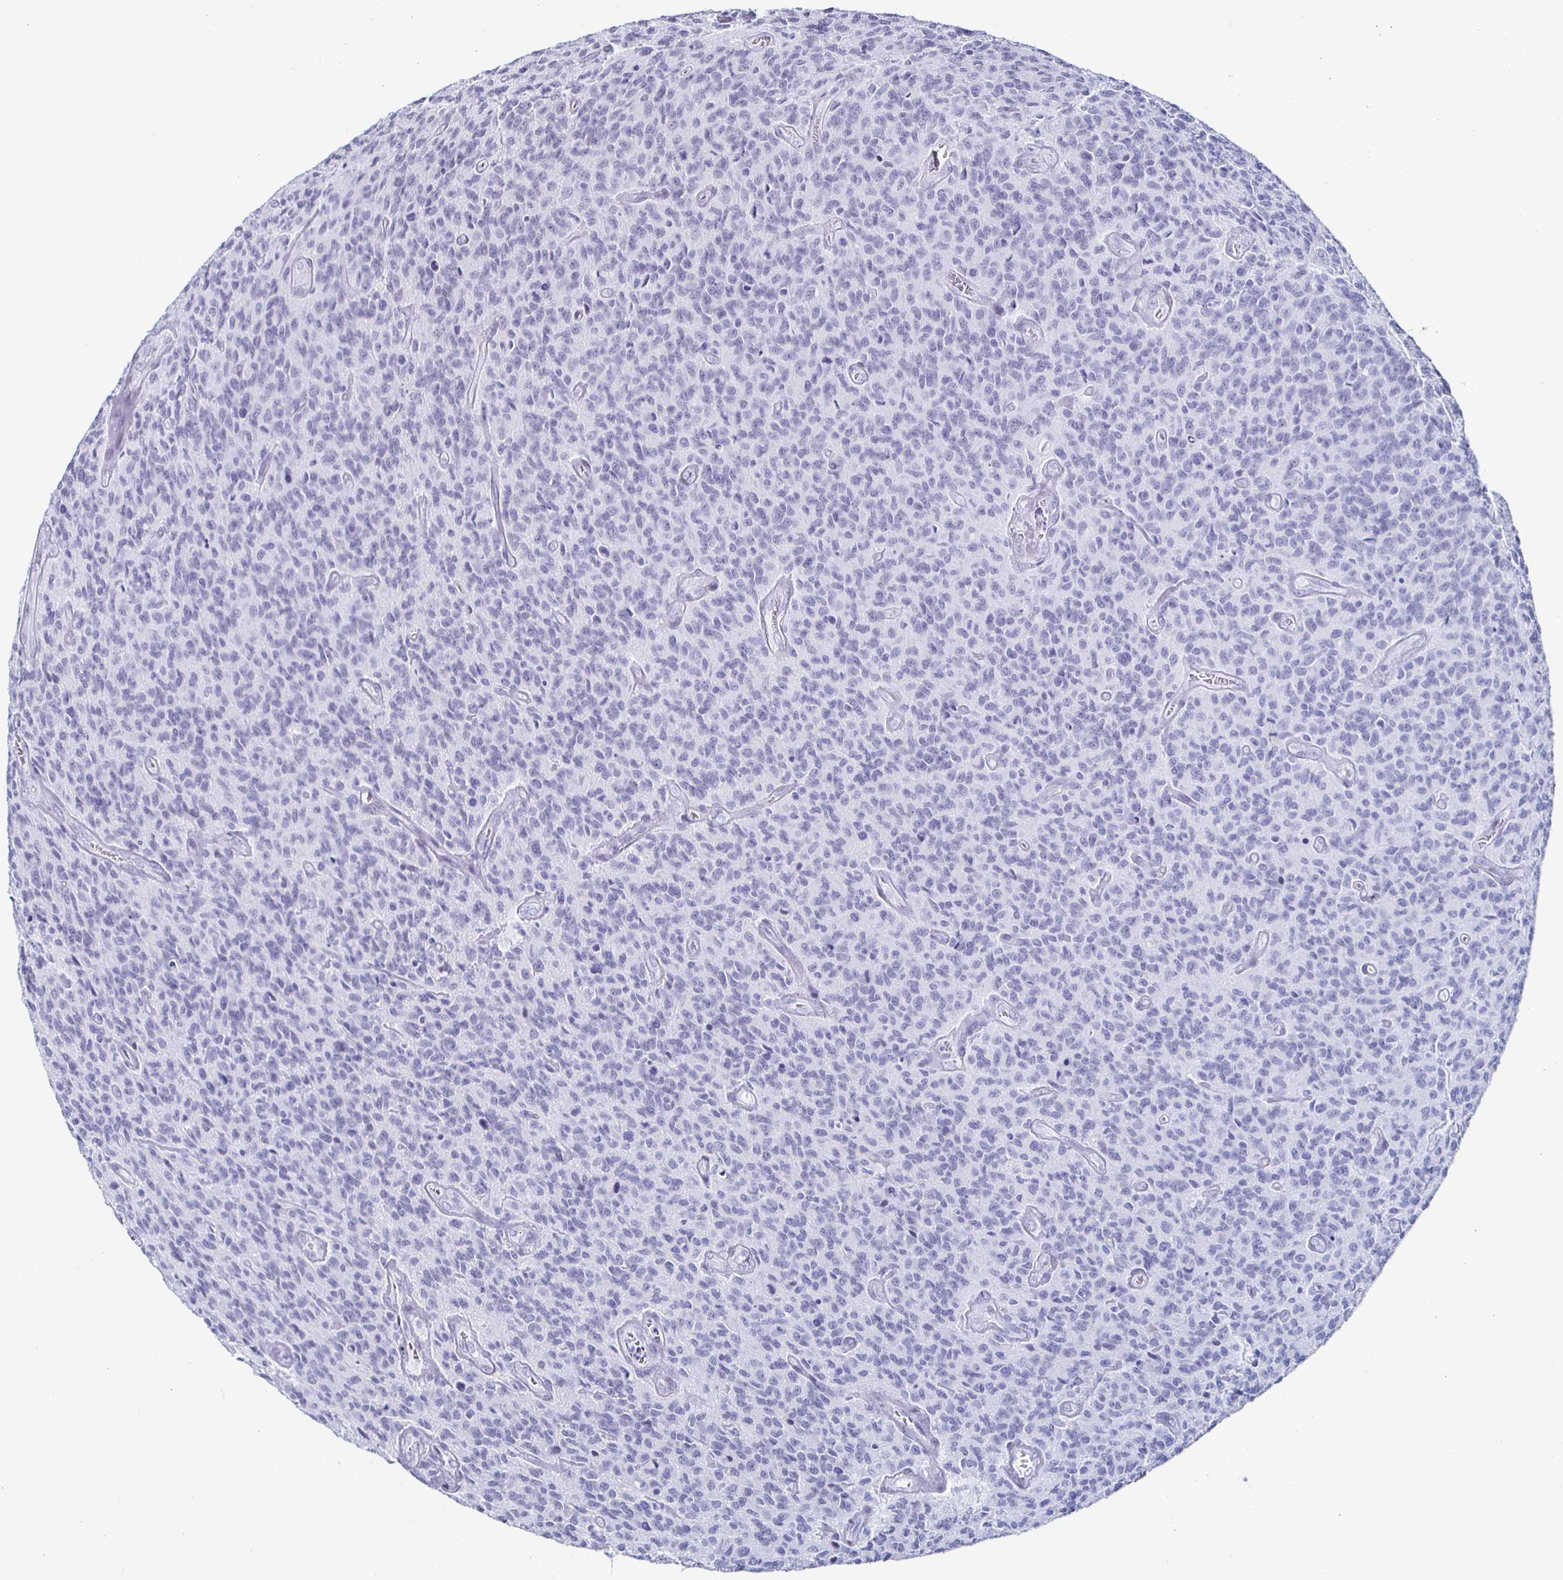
{"staining": {"intensity": "negative", "quantity": "none", "location": "none"}, "tissue": "glioma", "cell_type": "Tumor cells", "image_type": "cancer", "snomed": [{"axis": "morphology", "description": "Glioma, malignant, High grade"}, {"axis": "topography", "description": "Brain"}], "caption": "IHC photomicrograph of neoplastic tissue: human glioma stained with DAB (3,3'-diaminobenzidine) displays no significant protein expression in tumor cells.", "gene": "KRT4", "patient": {"sex": "male", "age": 76}}